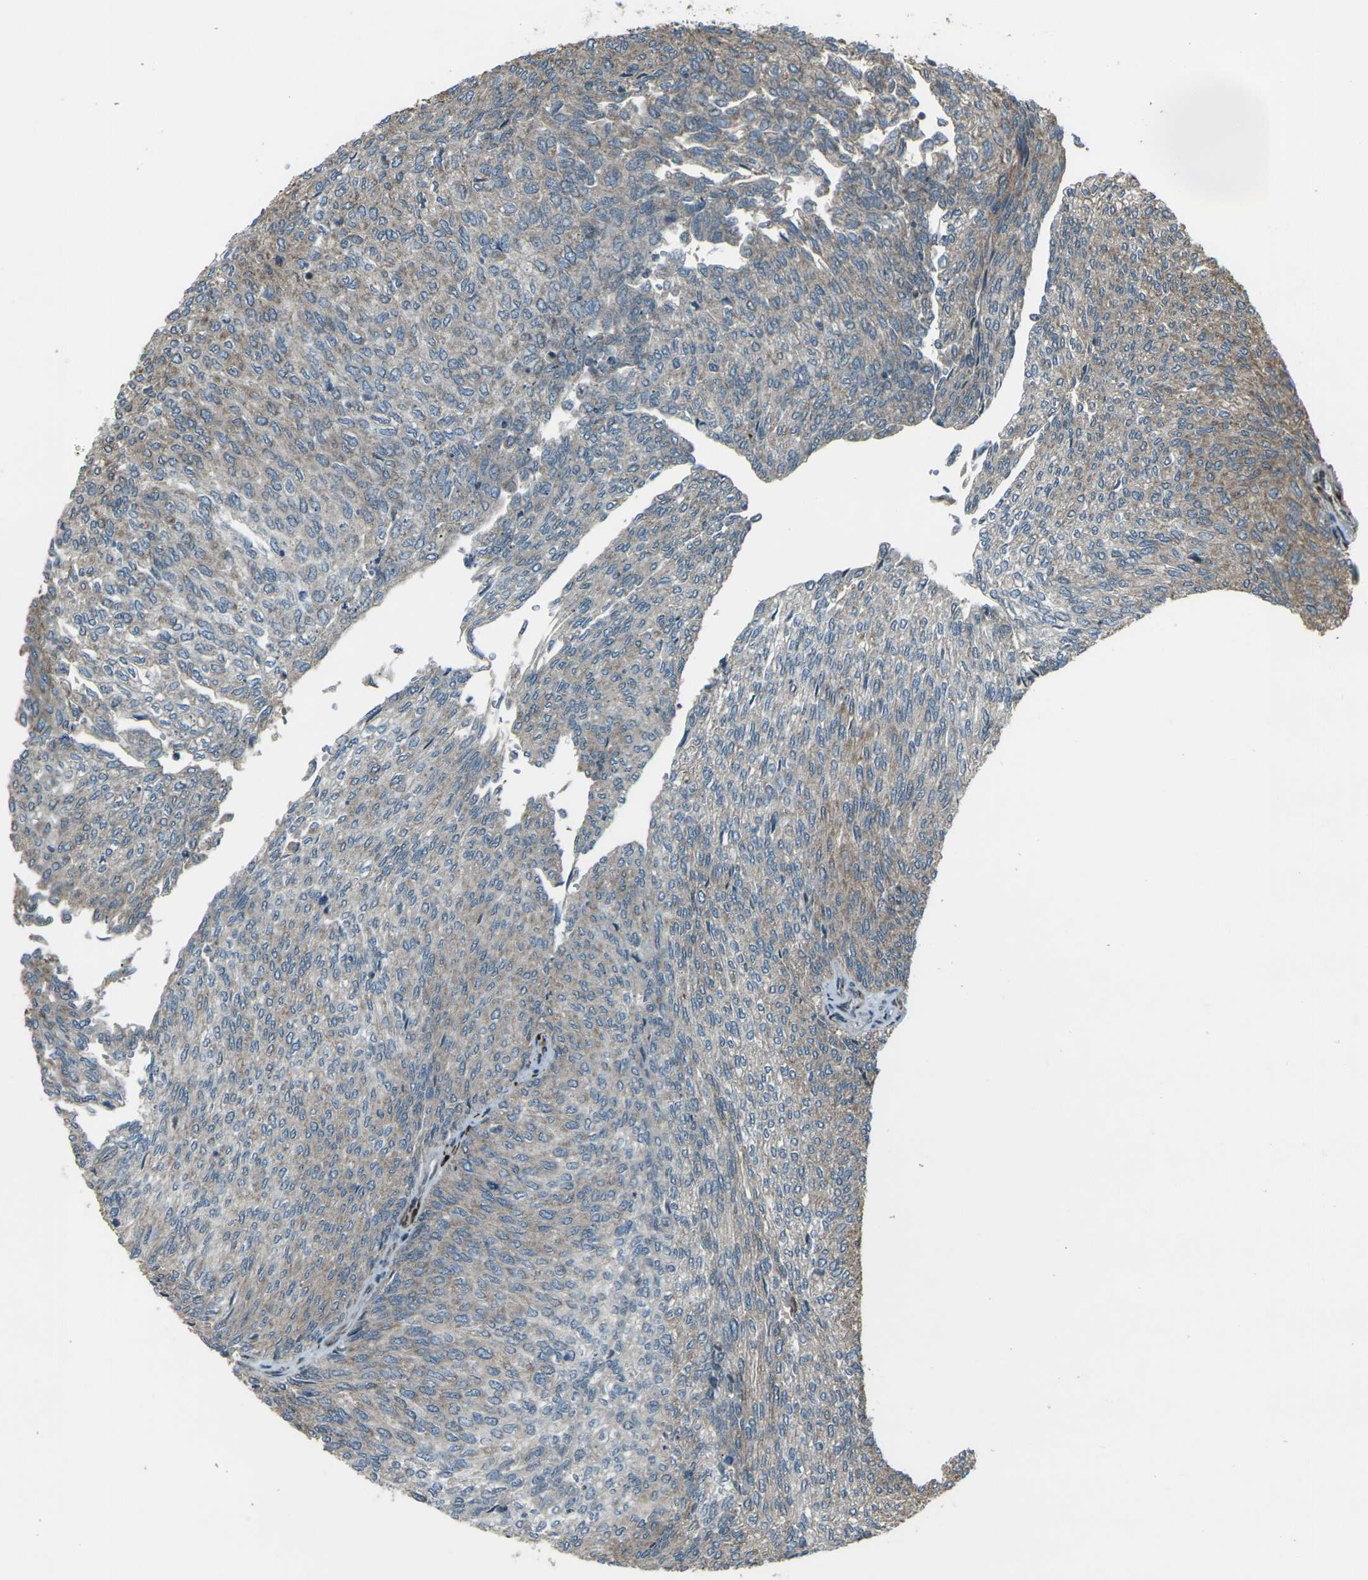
{"staining": {"intensity": "weak", "quantity": "25%-75%", "location": "cytoplasmic/membranous"}, "tissue": "urothelial cancer", "cell_type": "Tumor cells", "image_type": "cancer", "snomed": [{"axis": "morphology", "description": "Urothelial carcinoma, Low grade"}, {"axis": "topography", "description": "Urinary bladder"}], "caption": "Human urothelial cancer stained with a protein marker displays weak staining in tumor cells.", "gene": "LSMEM1", "patient": {"sex": "female", "age": 79}}